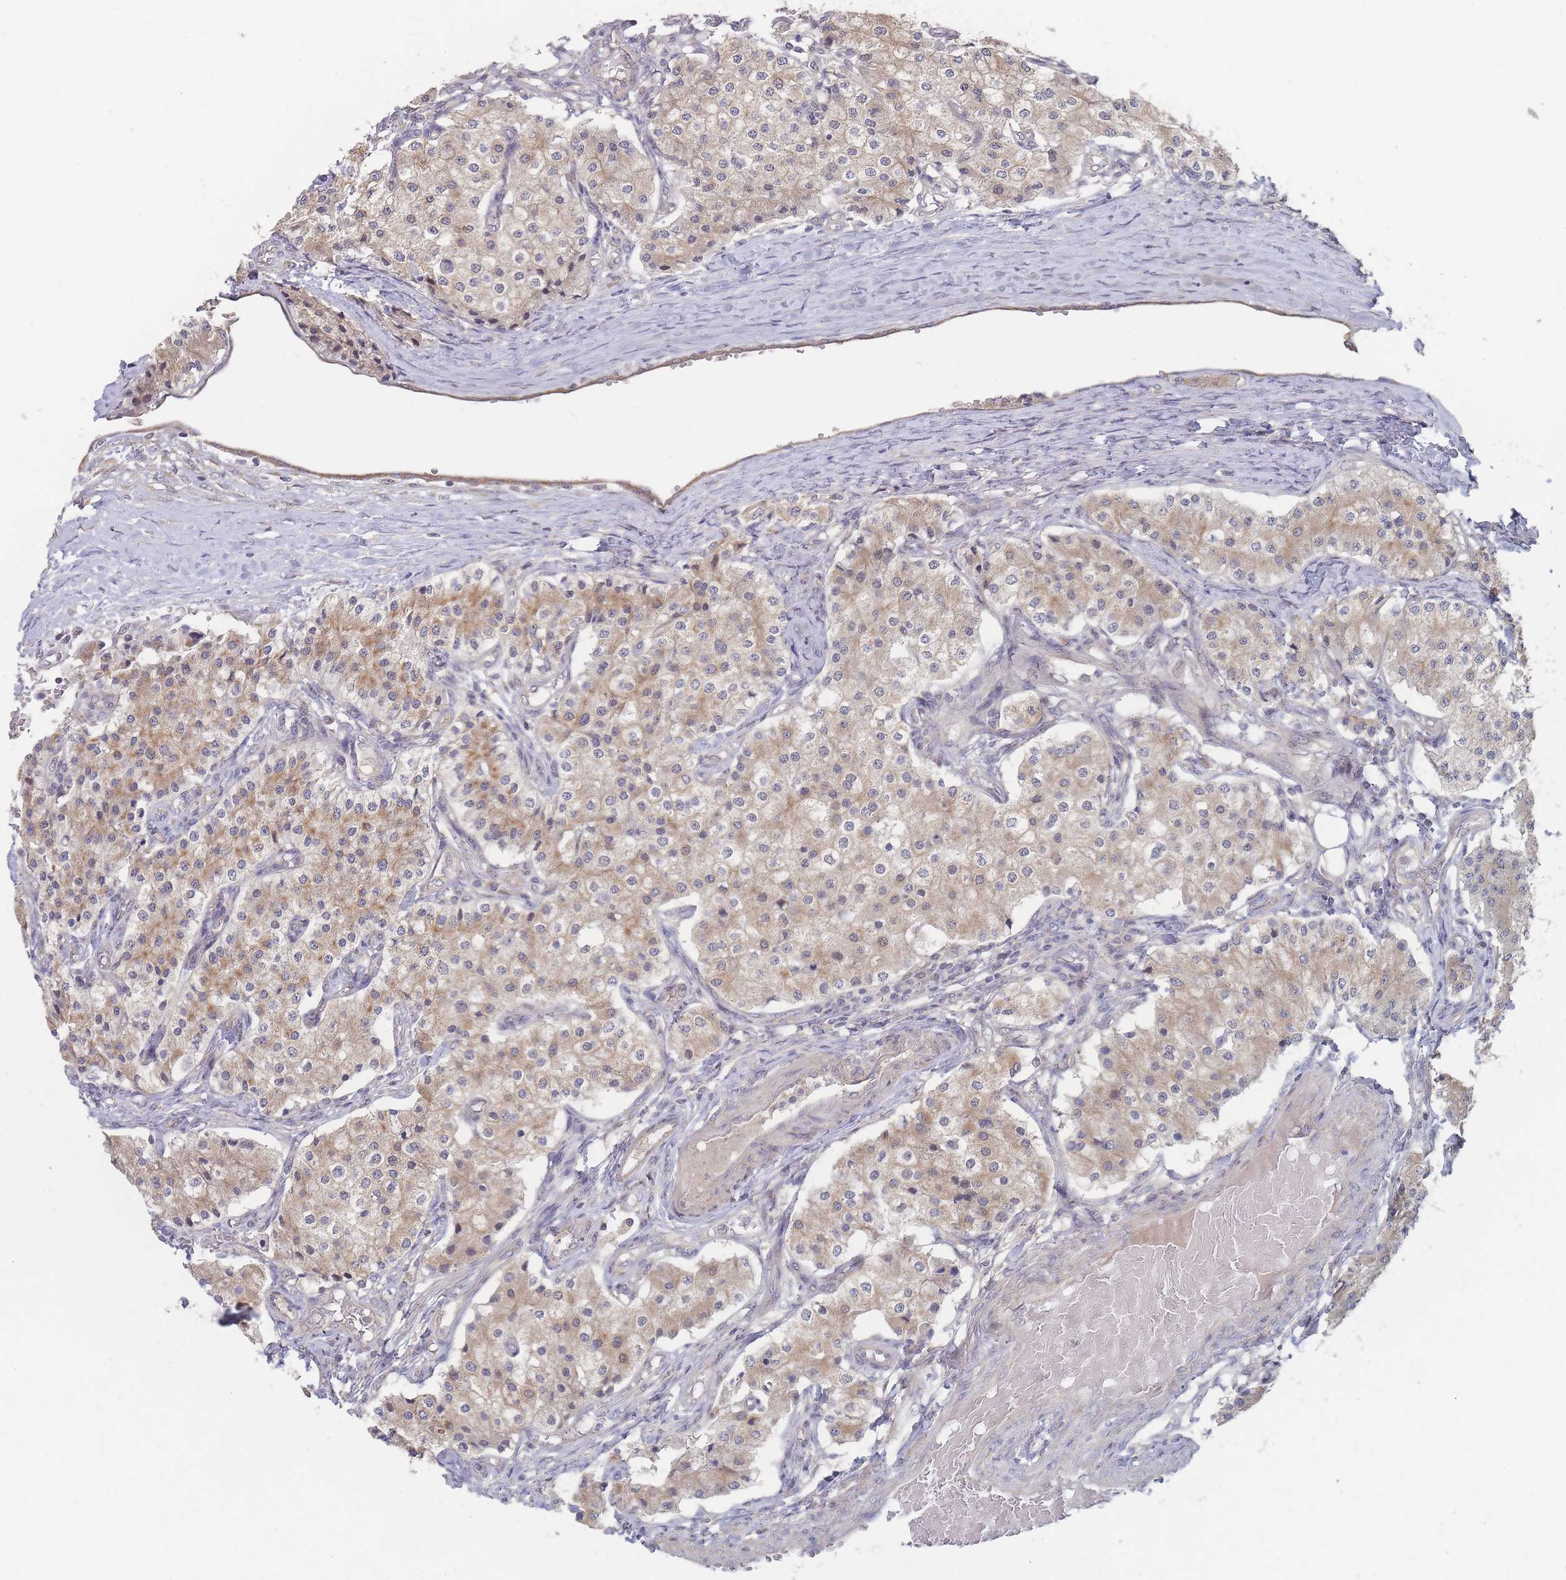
{"staining": {"intensity": "weak", "quantity": "25%-75%", "location": "cytoplasmic/membranous"}, "tissue": "carcinoid", "cell_type": "Tumor cells", "image_type": "cancer", "snomed": [{"axis": "morphology", "description": "Carcinoid, malignant, NOS"}, {"axis": "topography", "description": "Colon"}], "caption": "Carcinoid (malignant) stained with DAB (3,3'-diaminobenzidine) immunohistochemistry demonstrates low levels of weak cytoplasmic/membranous positivity in about 25%-75% of tumor cells.", "gene": "SLC35F5", "patient": {"sex": "female", "age": 52}}